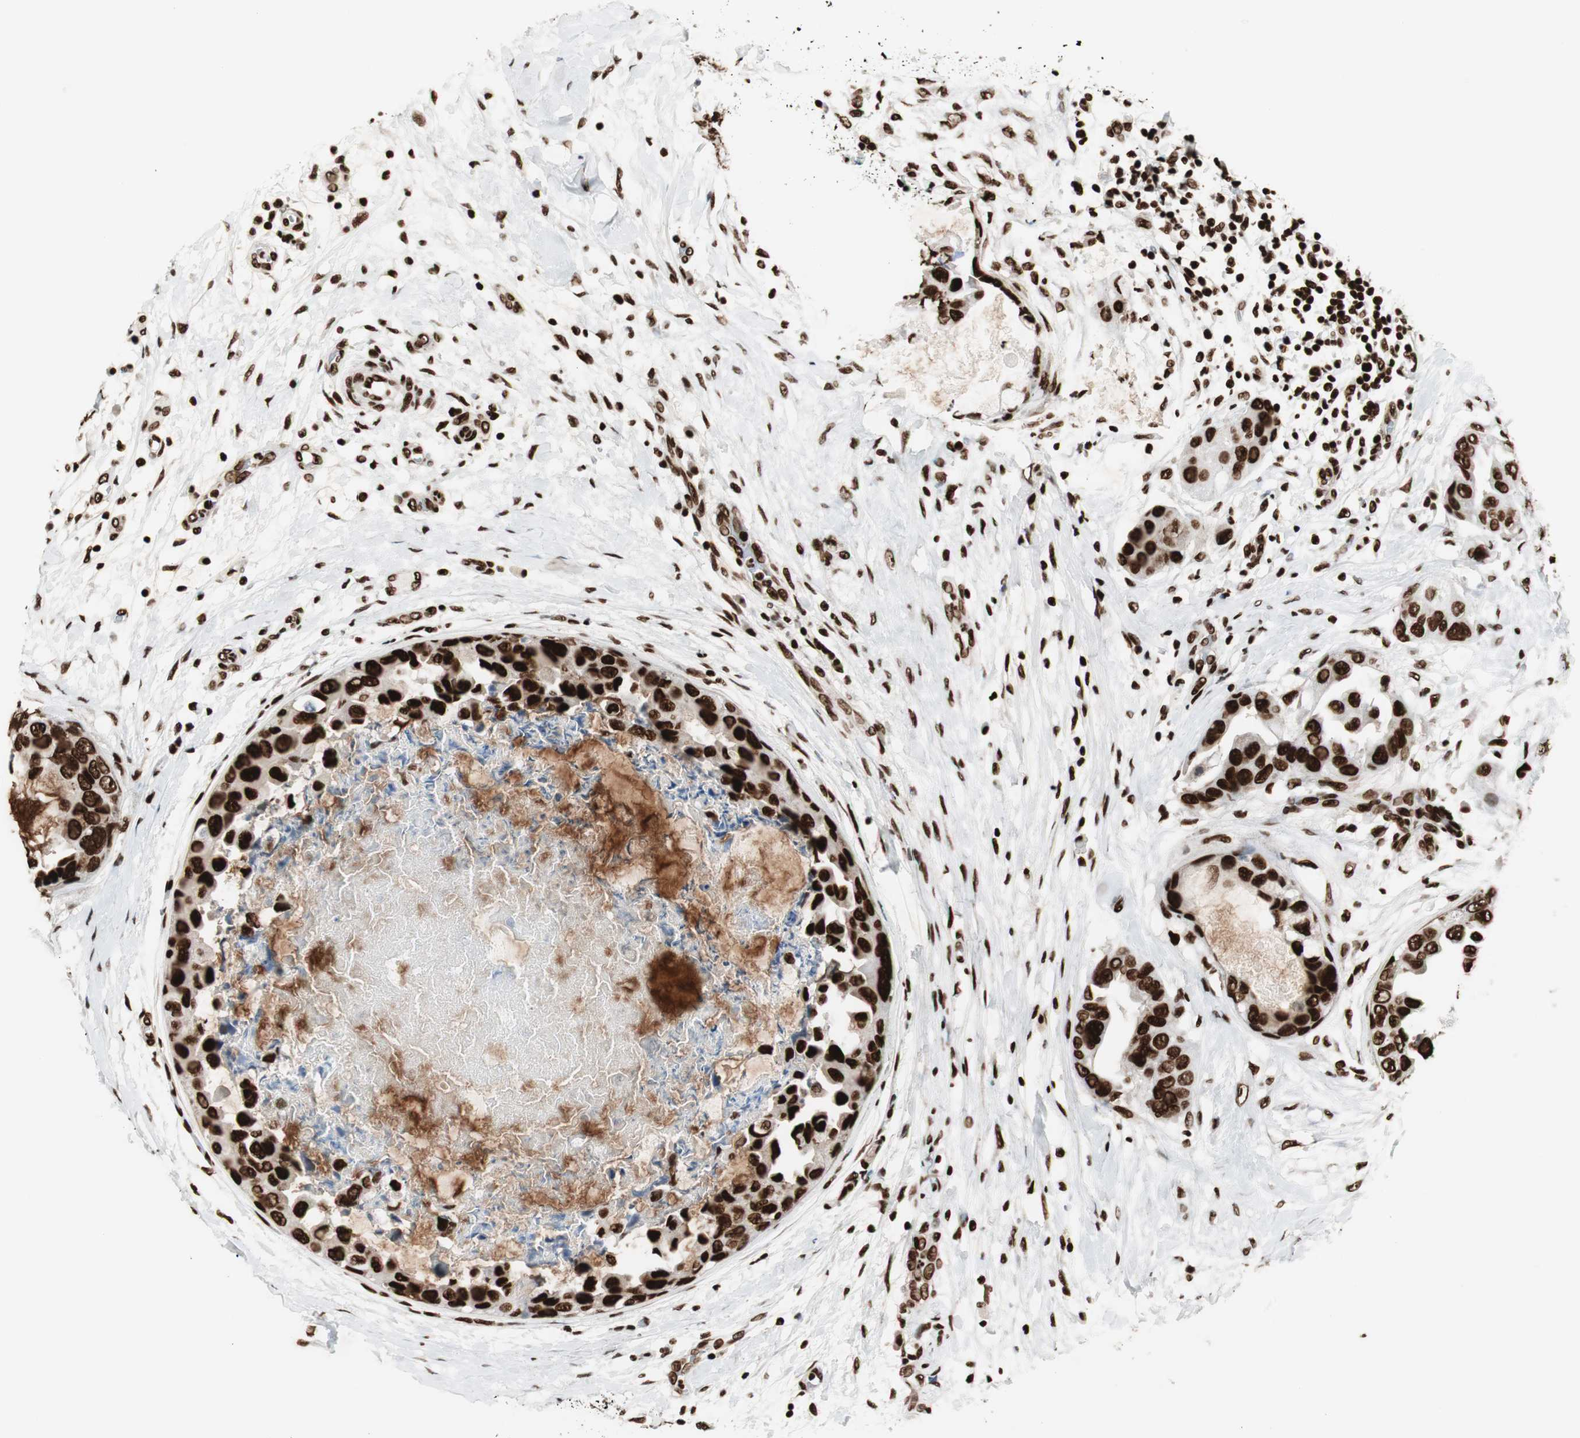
{"staining": {"intensity": "strong", "quantity": ">75%", "location": "nuclear"}, "tissue": "breast cancer", "cell_type": "Tumor cells", "image_type": "cancer", "snomed": [{"axis": "morphology", "description": "Duct carcinoma"}, {"axis": "topography", "description": "Breast"}], "caption": "A brown stain labels strong nuclear positivity of a protein in infiltrating ductal carcinoma (breast) tumor cells. The staining was performed using DAB to visualize the protein expression in brown, while the nuclei were stained in blue with hematoxylin (Magnification: 20x).", "gene": "MTA2", "patient": {"sex": "female", "age": 40}}